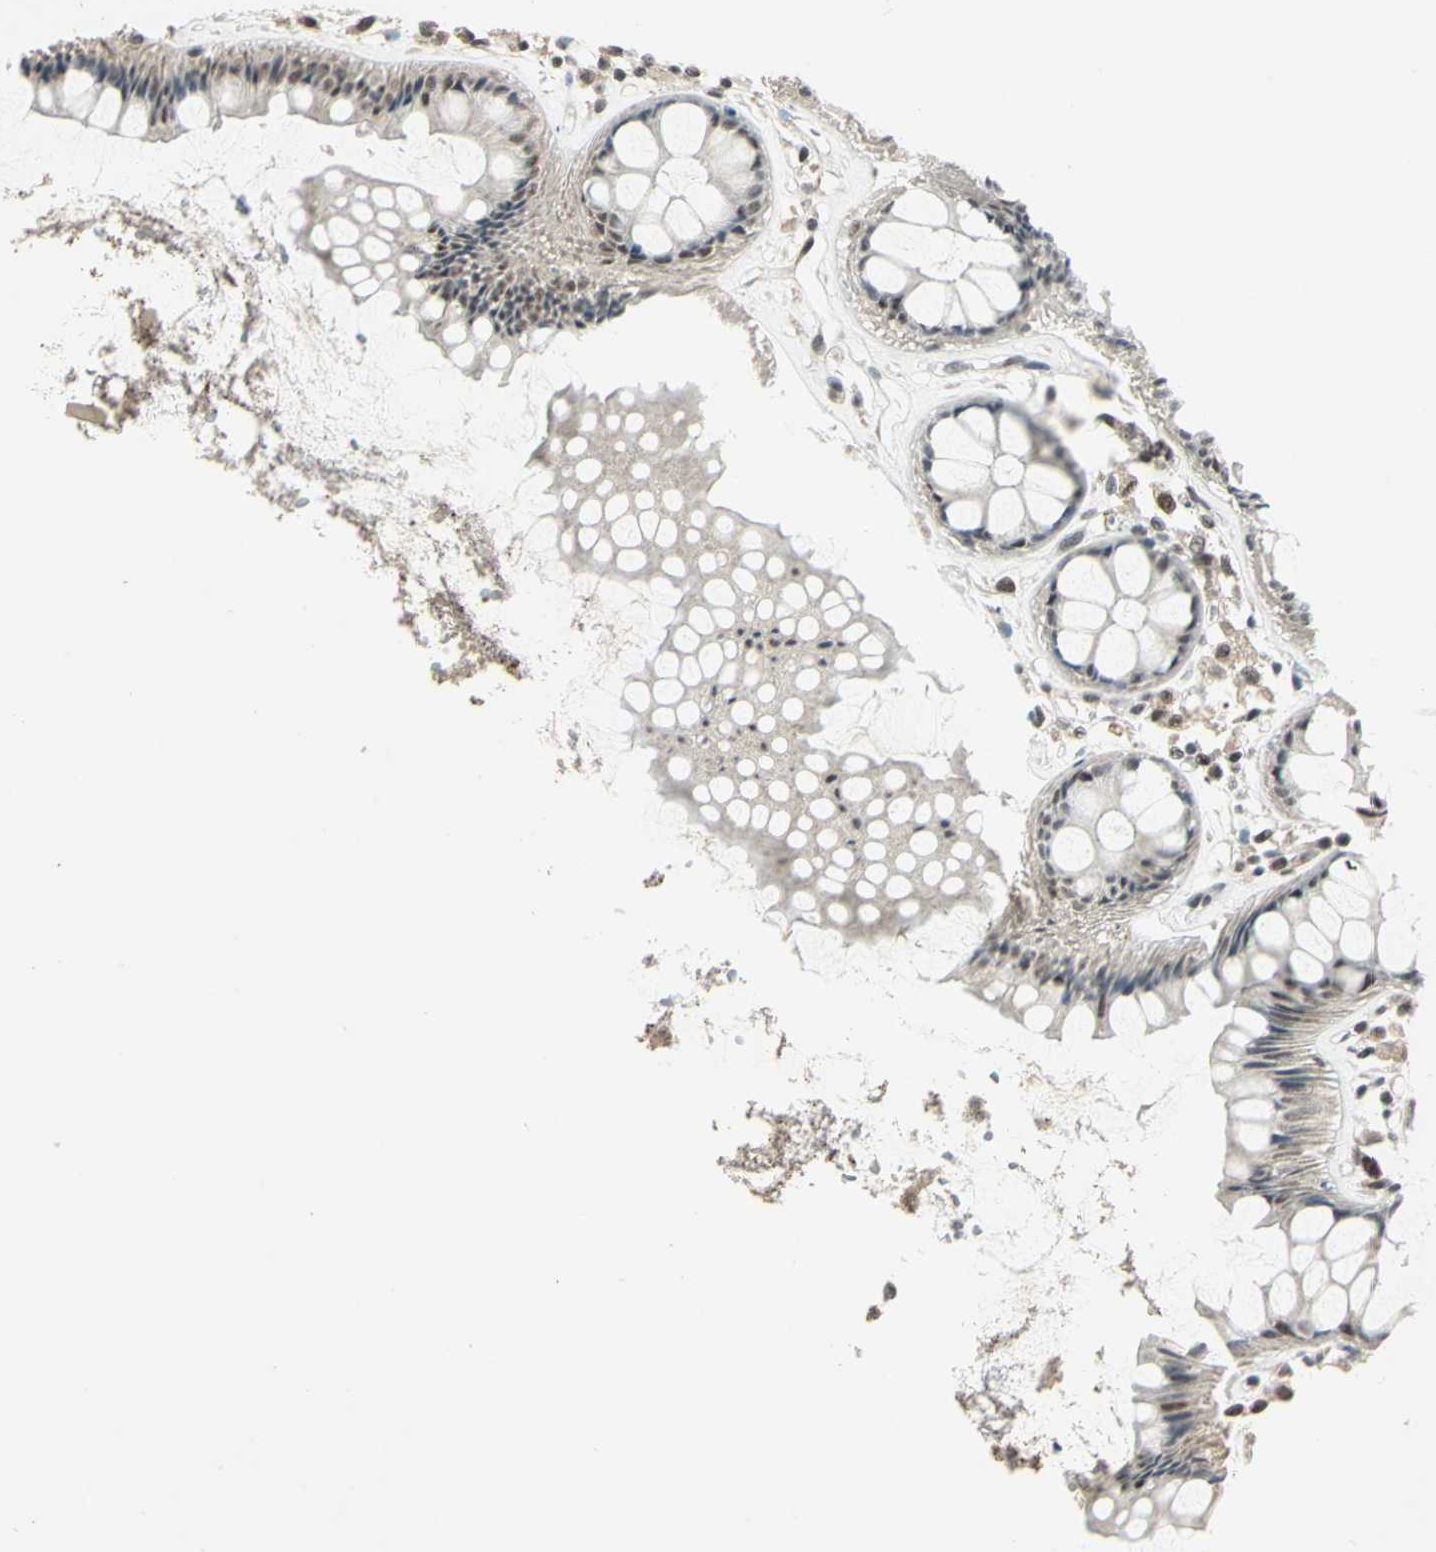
{"staining": {"intensity": "weak", "quantity": "25%-75%", "location": "cytoplasmic/membranous,nuclear"}, "tissue": "rectum", "cell_type": "Glandular cells", "image_type": "normal", "snomed": [{"axis": "morphology", "description": "Normal tissue, NOS"}, {"axis": "topography", "description": "Rectum"}], "caption": "IHC photomicrograph of normal rectum: rectum stained using IHC reveals low levels of weak protein expression localized specifically in the cytoplasmic/membranous,nuclear of glandular cells, appearing as a cytoplasmic/membranous,nuclear brown color.", "gene": "MTA1", "patient": {"sex": "female", "age": 66}}